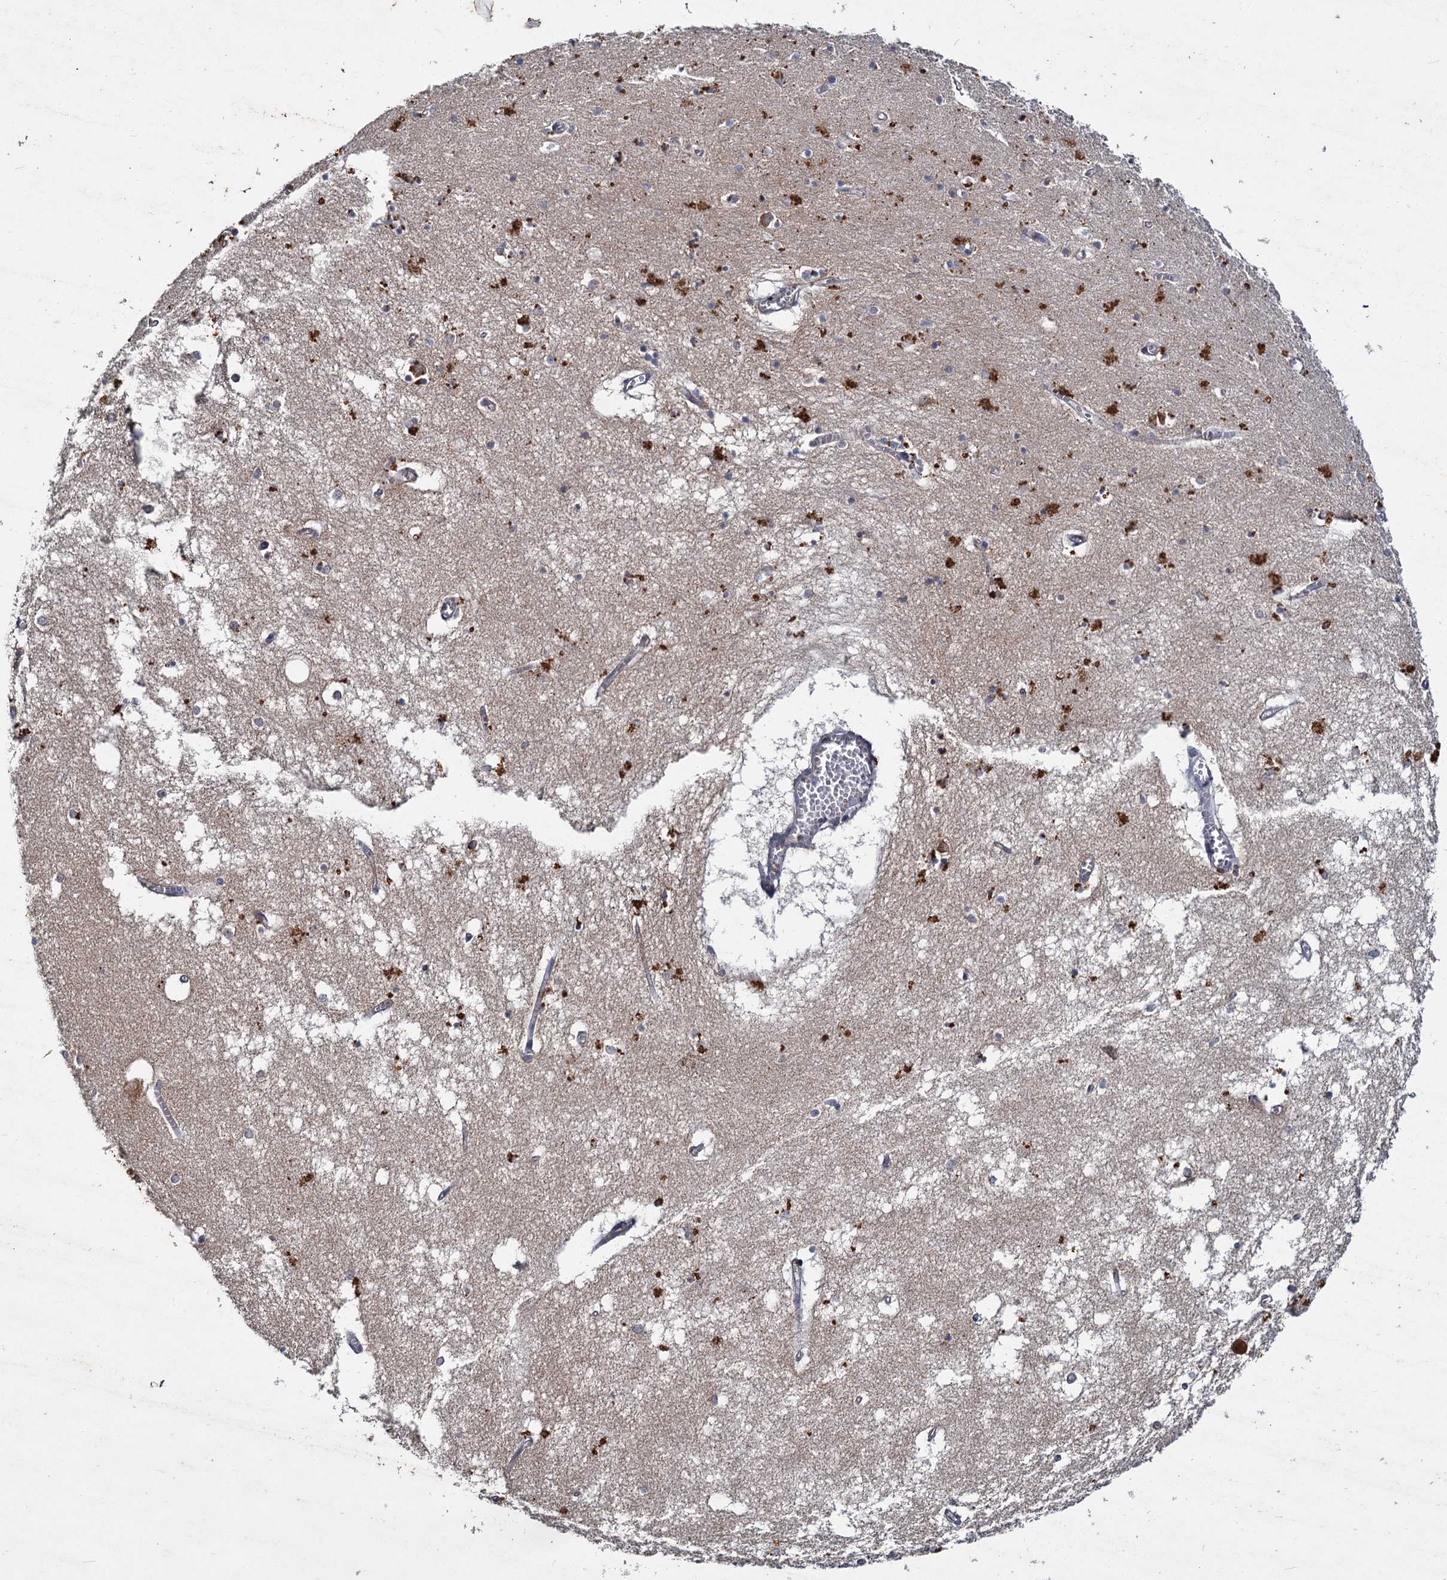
{"staining": {"intensity": "strong", "quantity": "<25%", "location": "cytoplasmic/membranous"}, "tissue": "hippocampus", "cell_type": "Glial cells", "image_type": "normal", "snomed": [{"axis": "morphology", "description": "Normal tissue, NOS"}, {"axis": "topography", "description": "Hippocampus"}], "caption": "This image shows immunohistochemistry staining of unremarkable hippocampus, with medium strong cytoplasmic/membranous expression in about <25% of glial cells.", "gene": "ATP9A", "patient": {"sex": "male", "age": 70}}